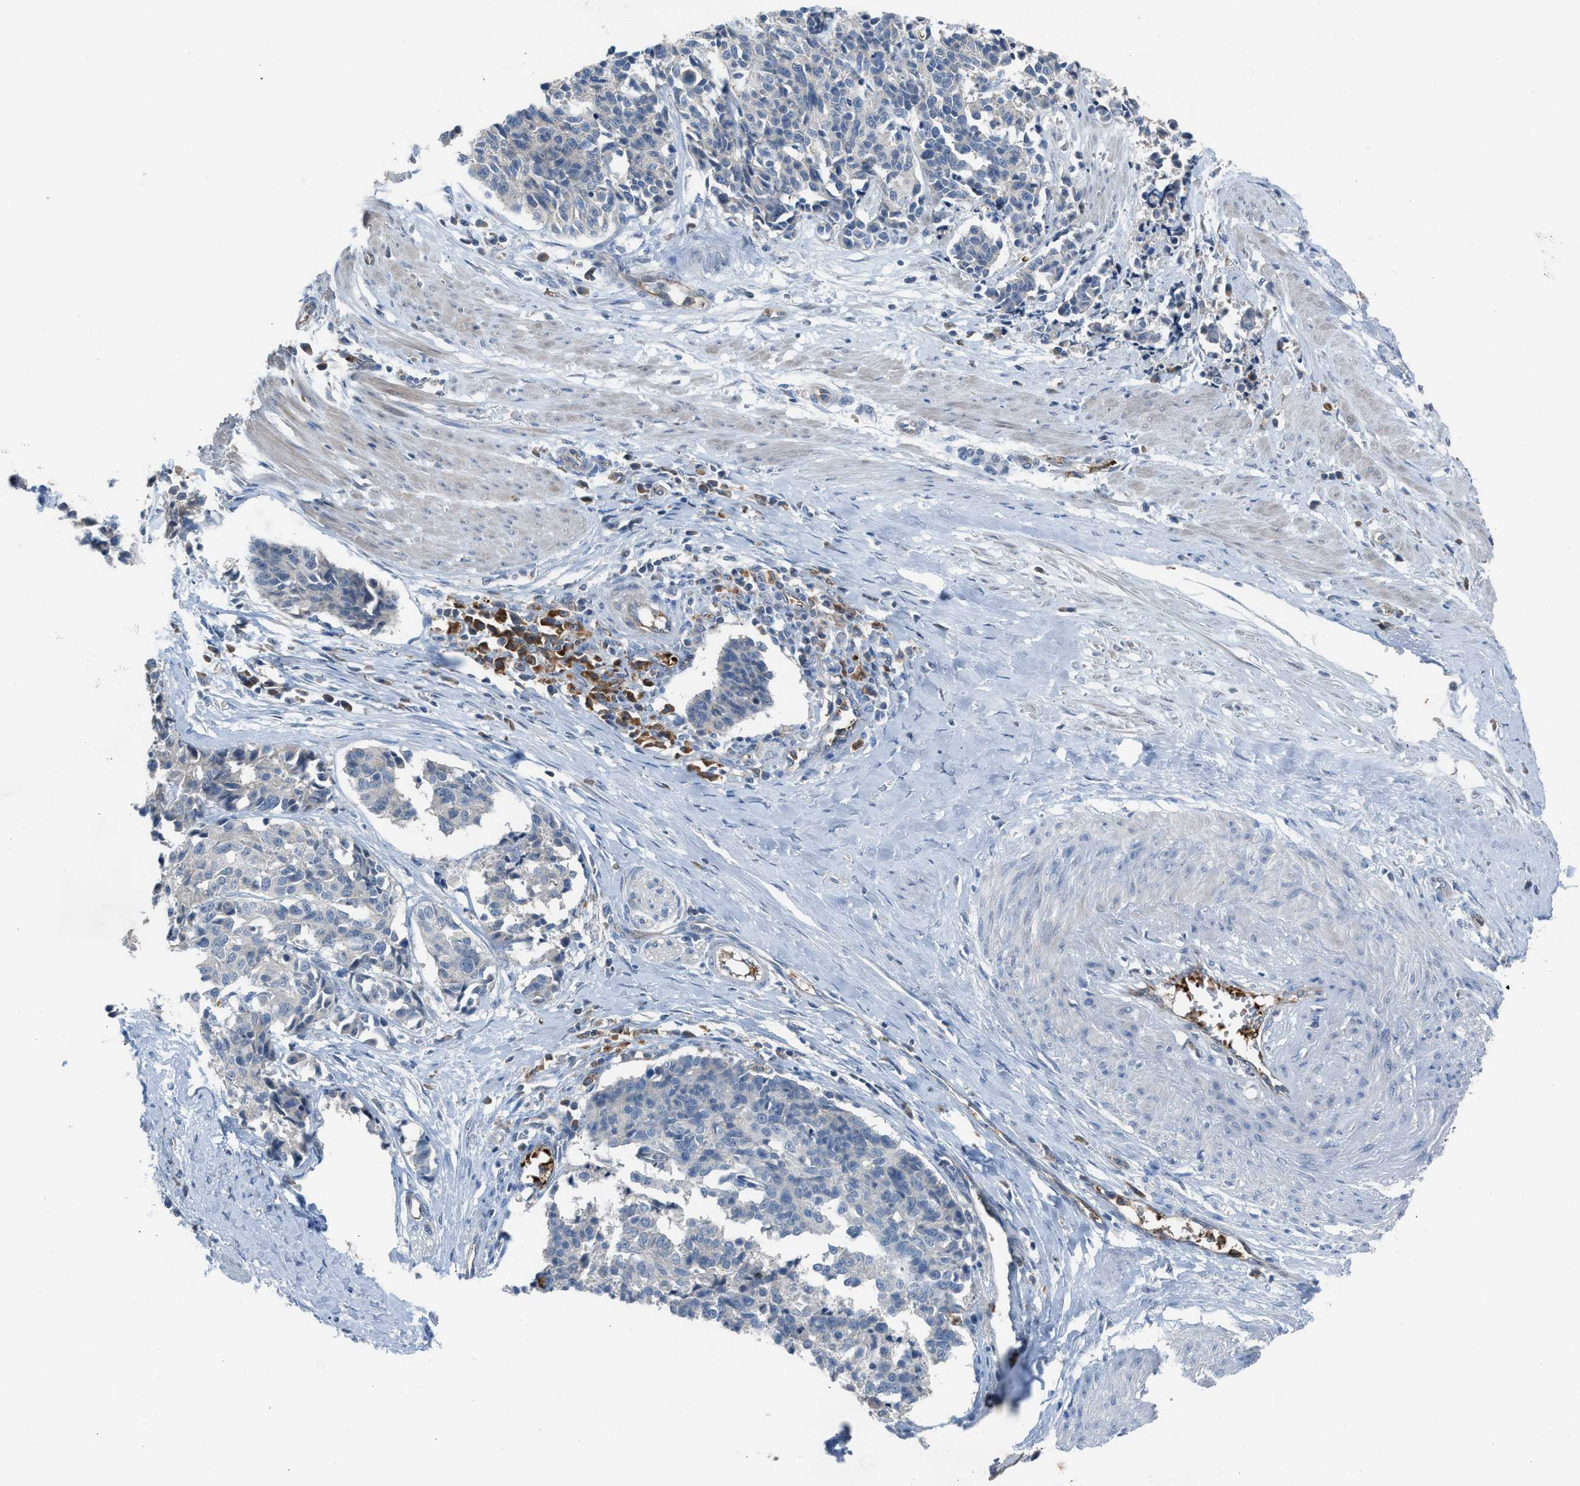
{"staining": {"intensity": "negative", "quantity": "none", "location": "none"}, "tissue": "cervical cancer", "cell_type": "Tumor cells", "image_type": "cancer", "snomed": [{"axis": "morphology", "description": "Normal tissue, NOS"}, {"axis": "morphology", "description": "Squamous cell carcinoma, NOS"}, {"axis": "topography", "description": "Cervix"}], "caption": "Cervical cancer was stained to show a protein in brown. There is no significant staining in tumor cells. (DAB IHC with hematoxylin counter stain).", "gene": "CFAP77", "patient": {"sex": "female", "age": 35}}